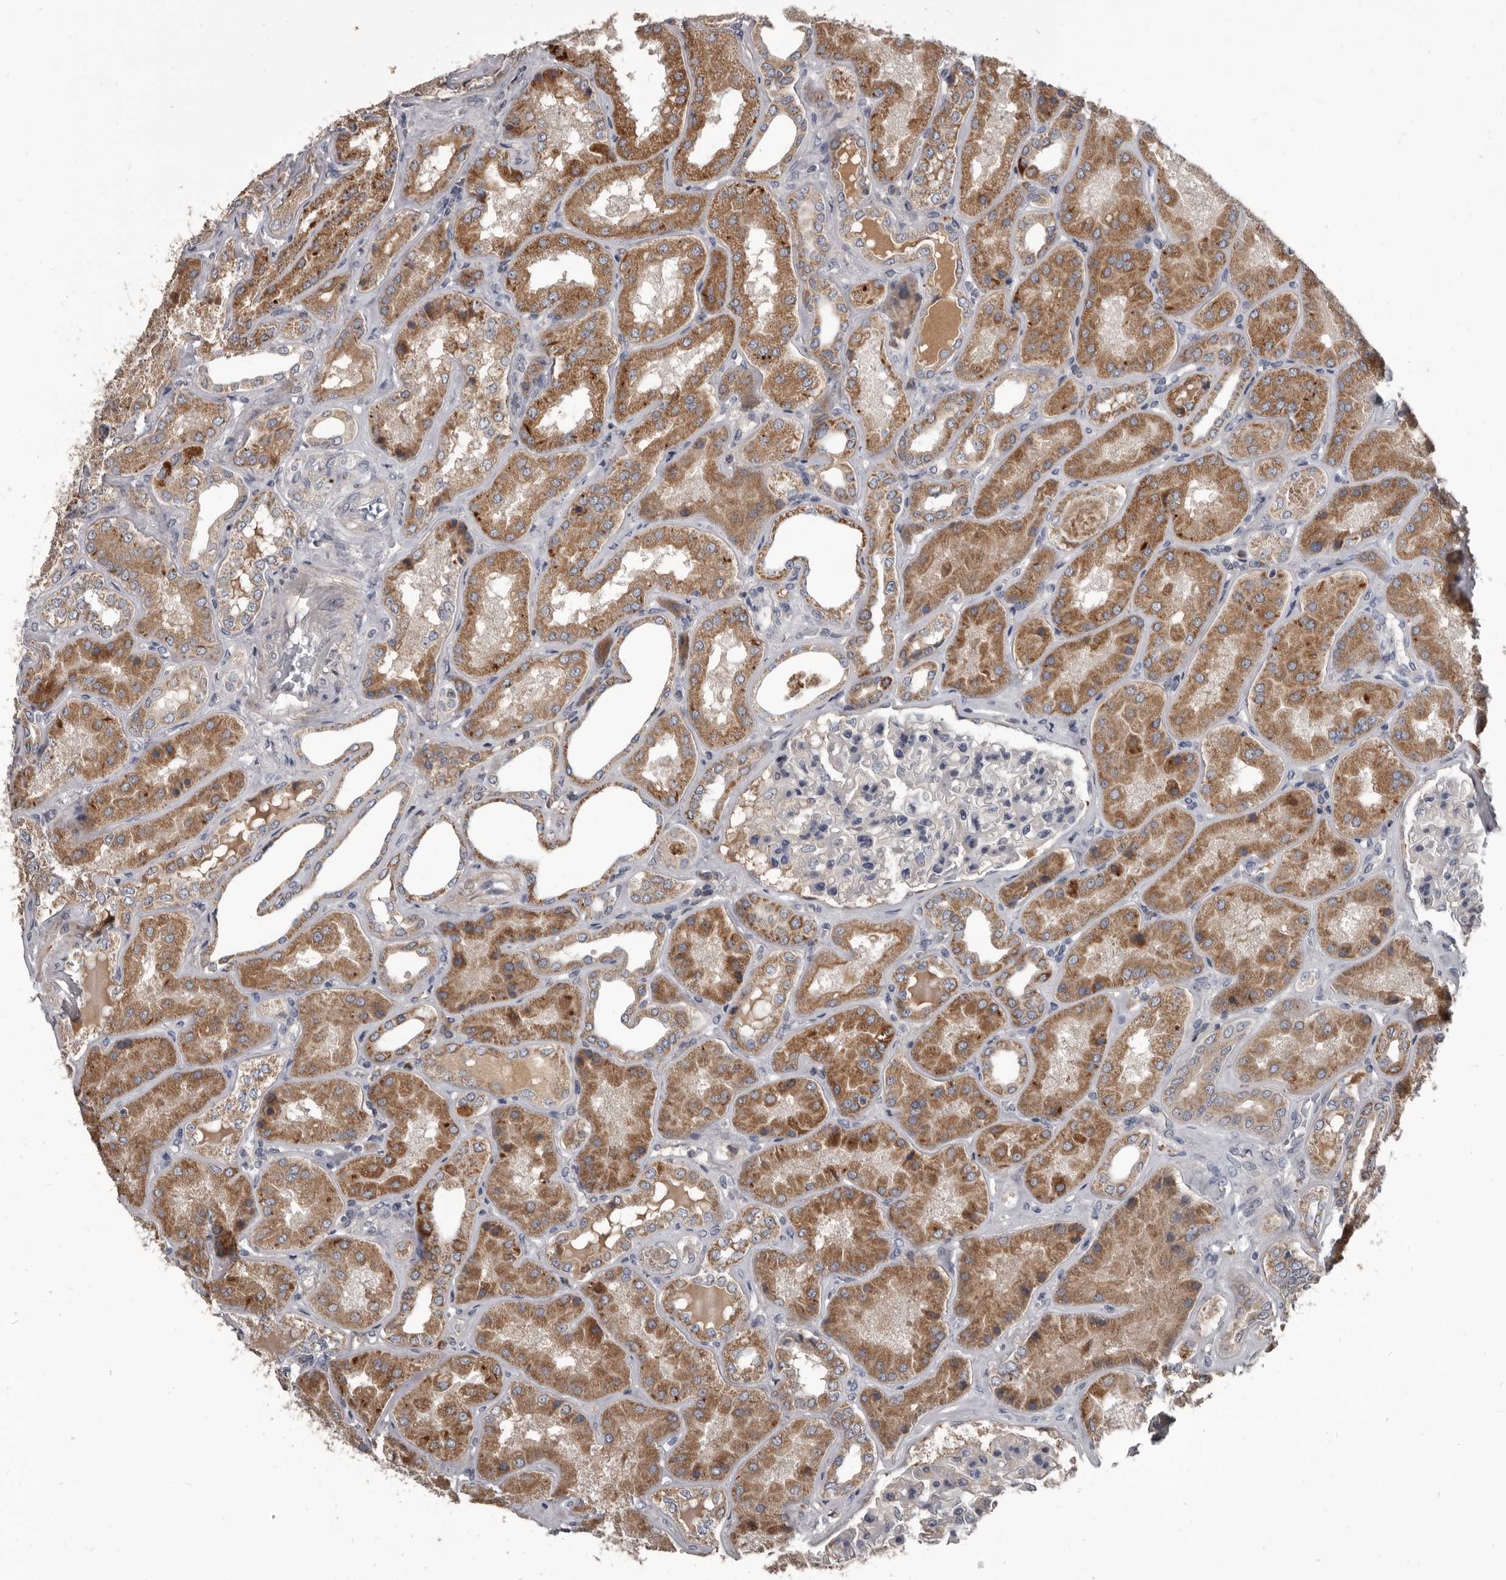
{"staining": {"intensity": "negative", "quantity": "none", "location": "none"}, "tissue": "kidney", "cell_type": "Cells in glomeruli", "image_type": "normal", "snomed": [{"axis": "morphology", "description": "Normal tissue, NOS"}, {"axis": "topography", "description": "Kidney"}], "caption": "Immunohistochemical staining of normal kidney reveals no significant expression in cells in glomeruli. (Brightfield microscopy of DAB (3,3'-diaminobenzidine) immunohistochemistry at high magnification).", "gene": "ALDH5A1", "patient": {"sex": "female", "age": 56}}